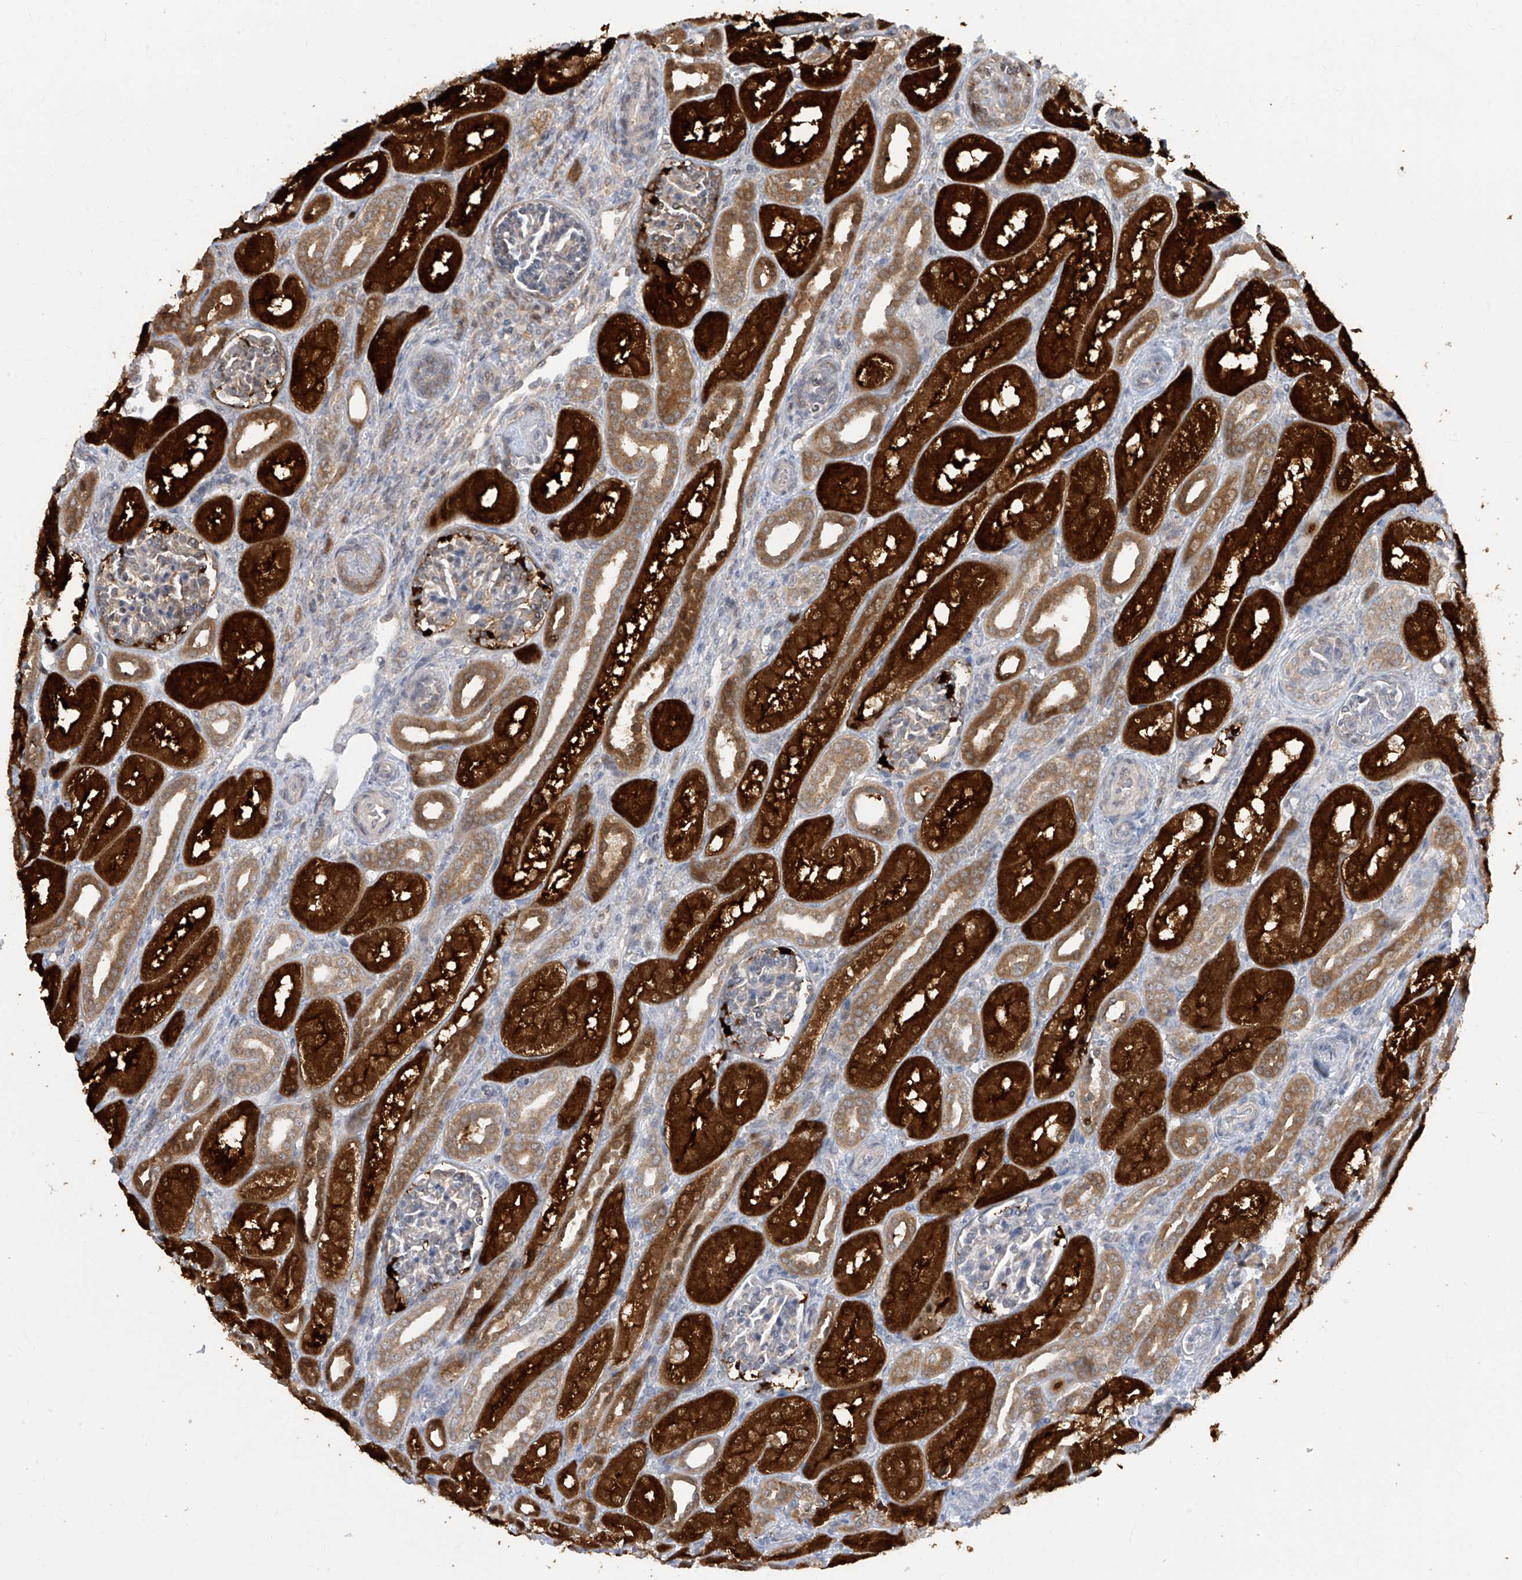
{"staining": {"intensity": "weak", "quantity": "<25%", "location": "cytoplasmic/membranous"}, "tissue": "kidney", "cell_type": "Cells in glomeruli", "image_type": "normal", "snomed": [{"axis": "morphology", "description": "Normal tissue, NOS"}, {"axis": "morphology", "description": "Neoplasm, malignant, NOS"}, {"axis": "topography", "description": "Kidney"}], "caption": "DAB (3,3'-diaminobenzidine) immunohistochemical staining of unremarkable kidney reveals no significant expression in cells in glomeruli. (DAB (3,3'-diaminobenzidine) immunohistochemistry, high magnification).", "gene": "TTC38", "patient": {"sex": "female", "age": 1}}